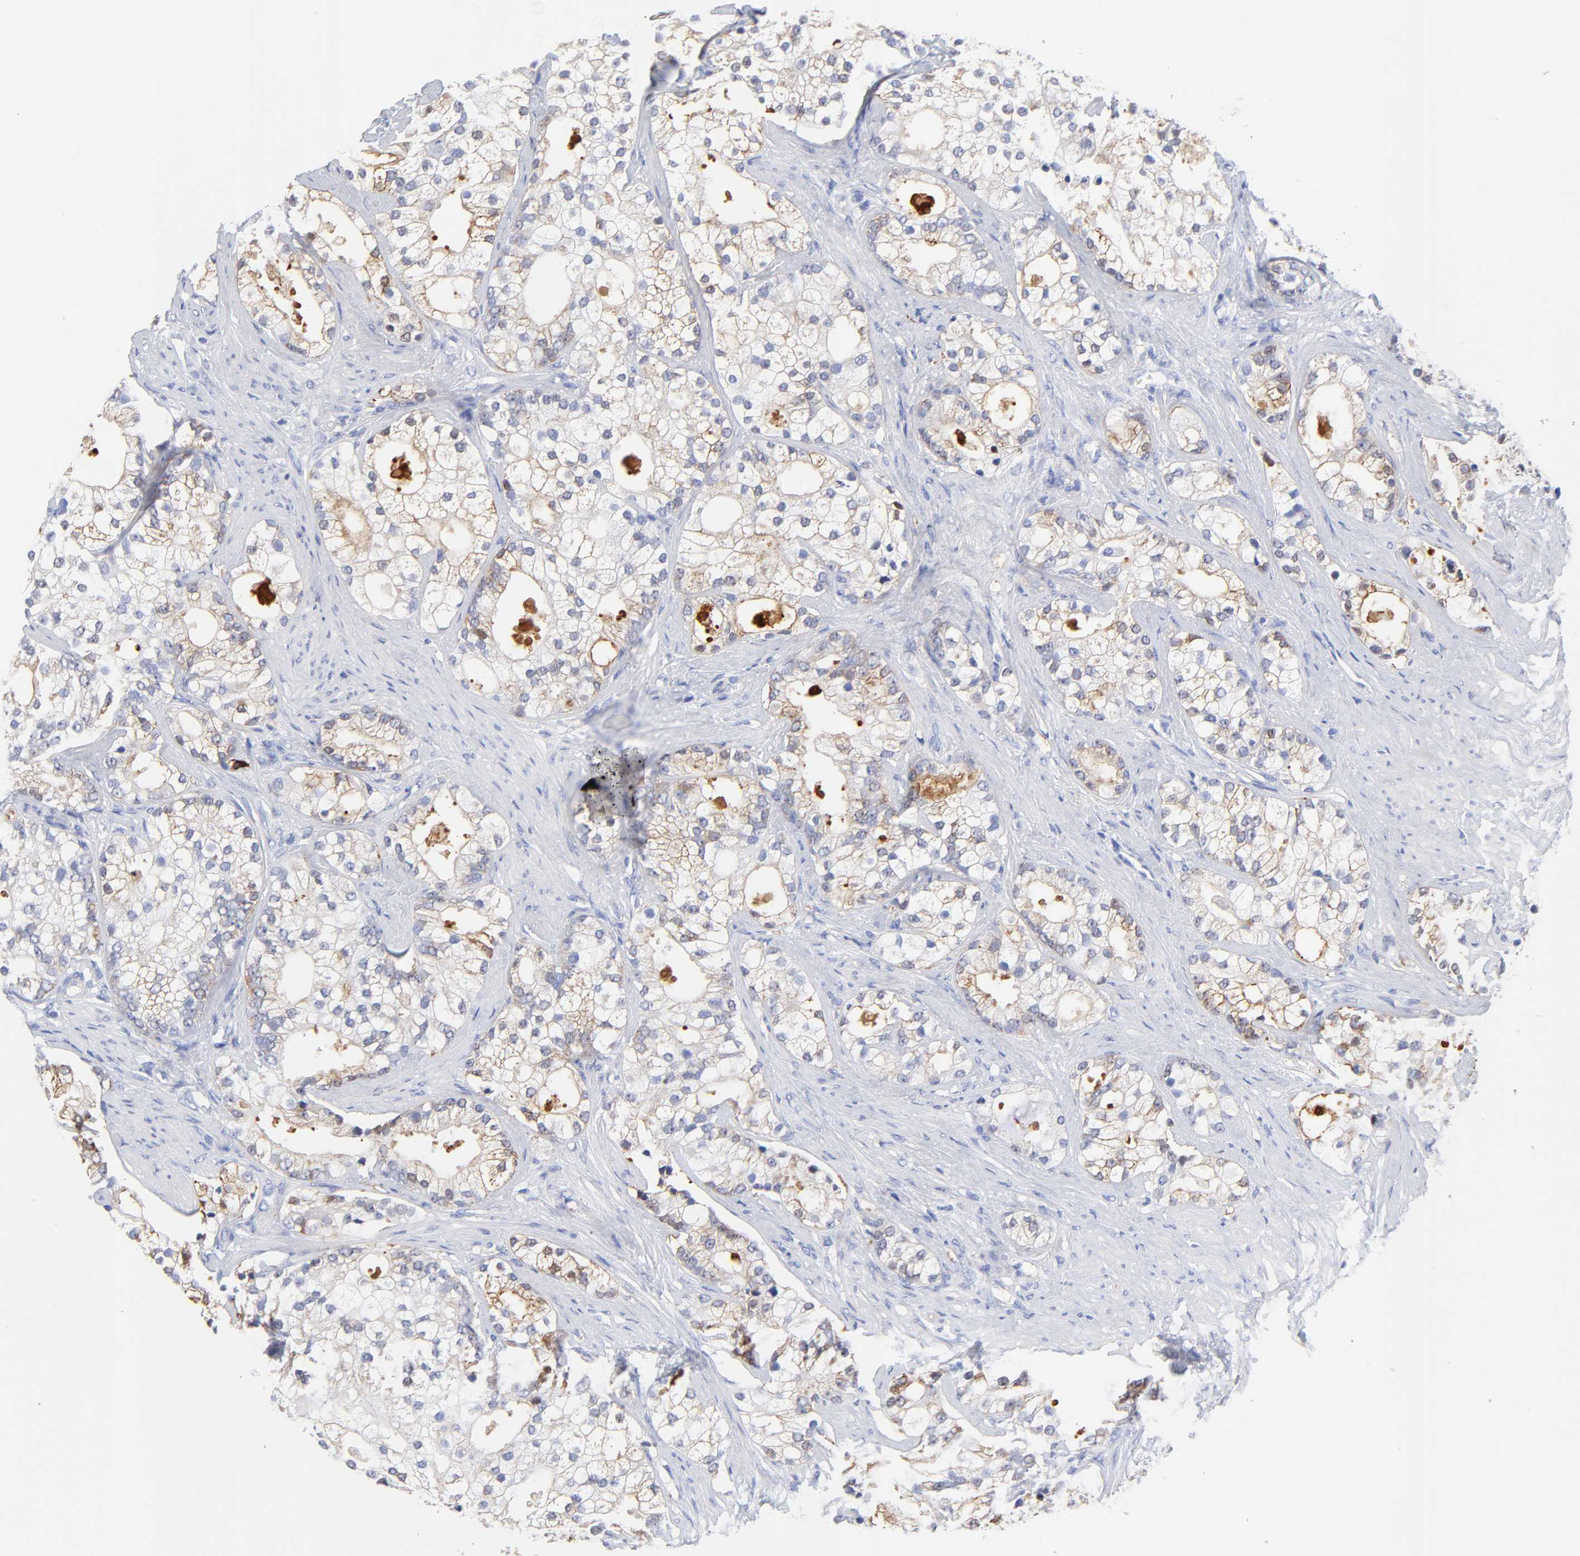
{"staining": {"intensity": "weak", "quantity": "25%-75%", "location": "cytoplasmic/membranous"}, "tissue": "prostate cancer", "cell_type": "Tumor cells", "image_type": "cancer", "snomed": [{"axis": "morphology", "description": "Adenocarcinoma, Low grade"}, {"axis": "topography", "description": "Prostate"}], "caption": "Human prostate adenocarcinoma (low-grade) stained for a protein (brown) displays weak cytoplasmic/membranous positive positivity in approximately 25%-75% of tumor cells.", "gene": "IGLV3-10", "patient": {"sex": "male", "age": 58}}